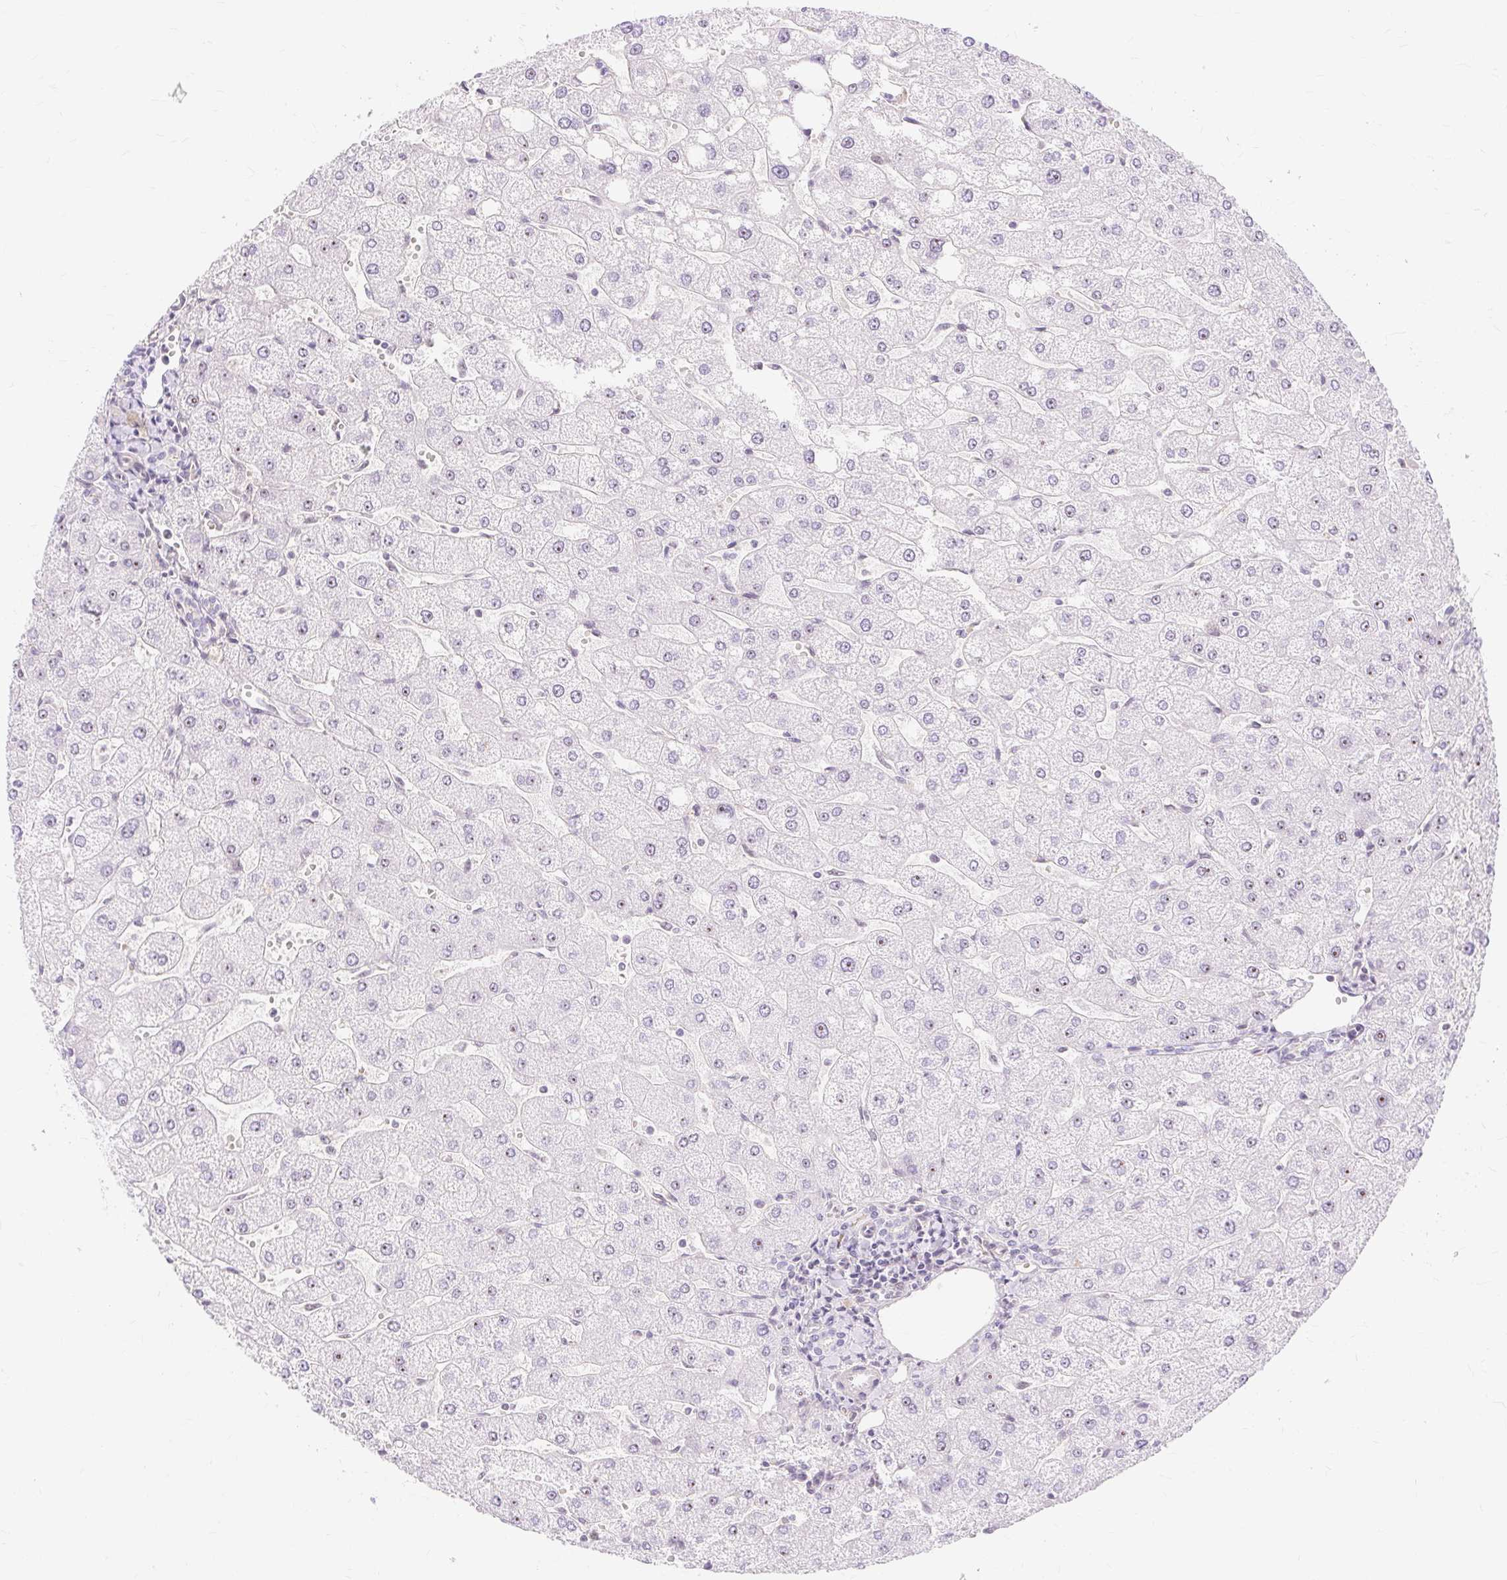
{"staining": {"intensity": "negative", "quantity": "none", "location": "none"}, "tissue": "liver", "cell_type": "Cholangiocytes", "image_type": "normal", "snomed": [{"axis": "morphology", "description": "Normal tissue, NOS"}, {"axis": "topography", "description": "Liver"}], "caption": "The immunohistochemistry image has no significant expression in cholangiocytes of liver.", "gene": "OBP2A", "patient": {"sex": "male", "age": 67}}